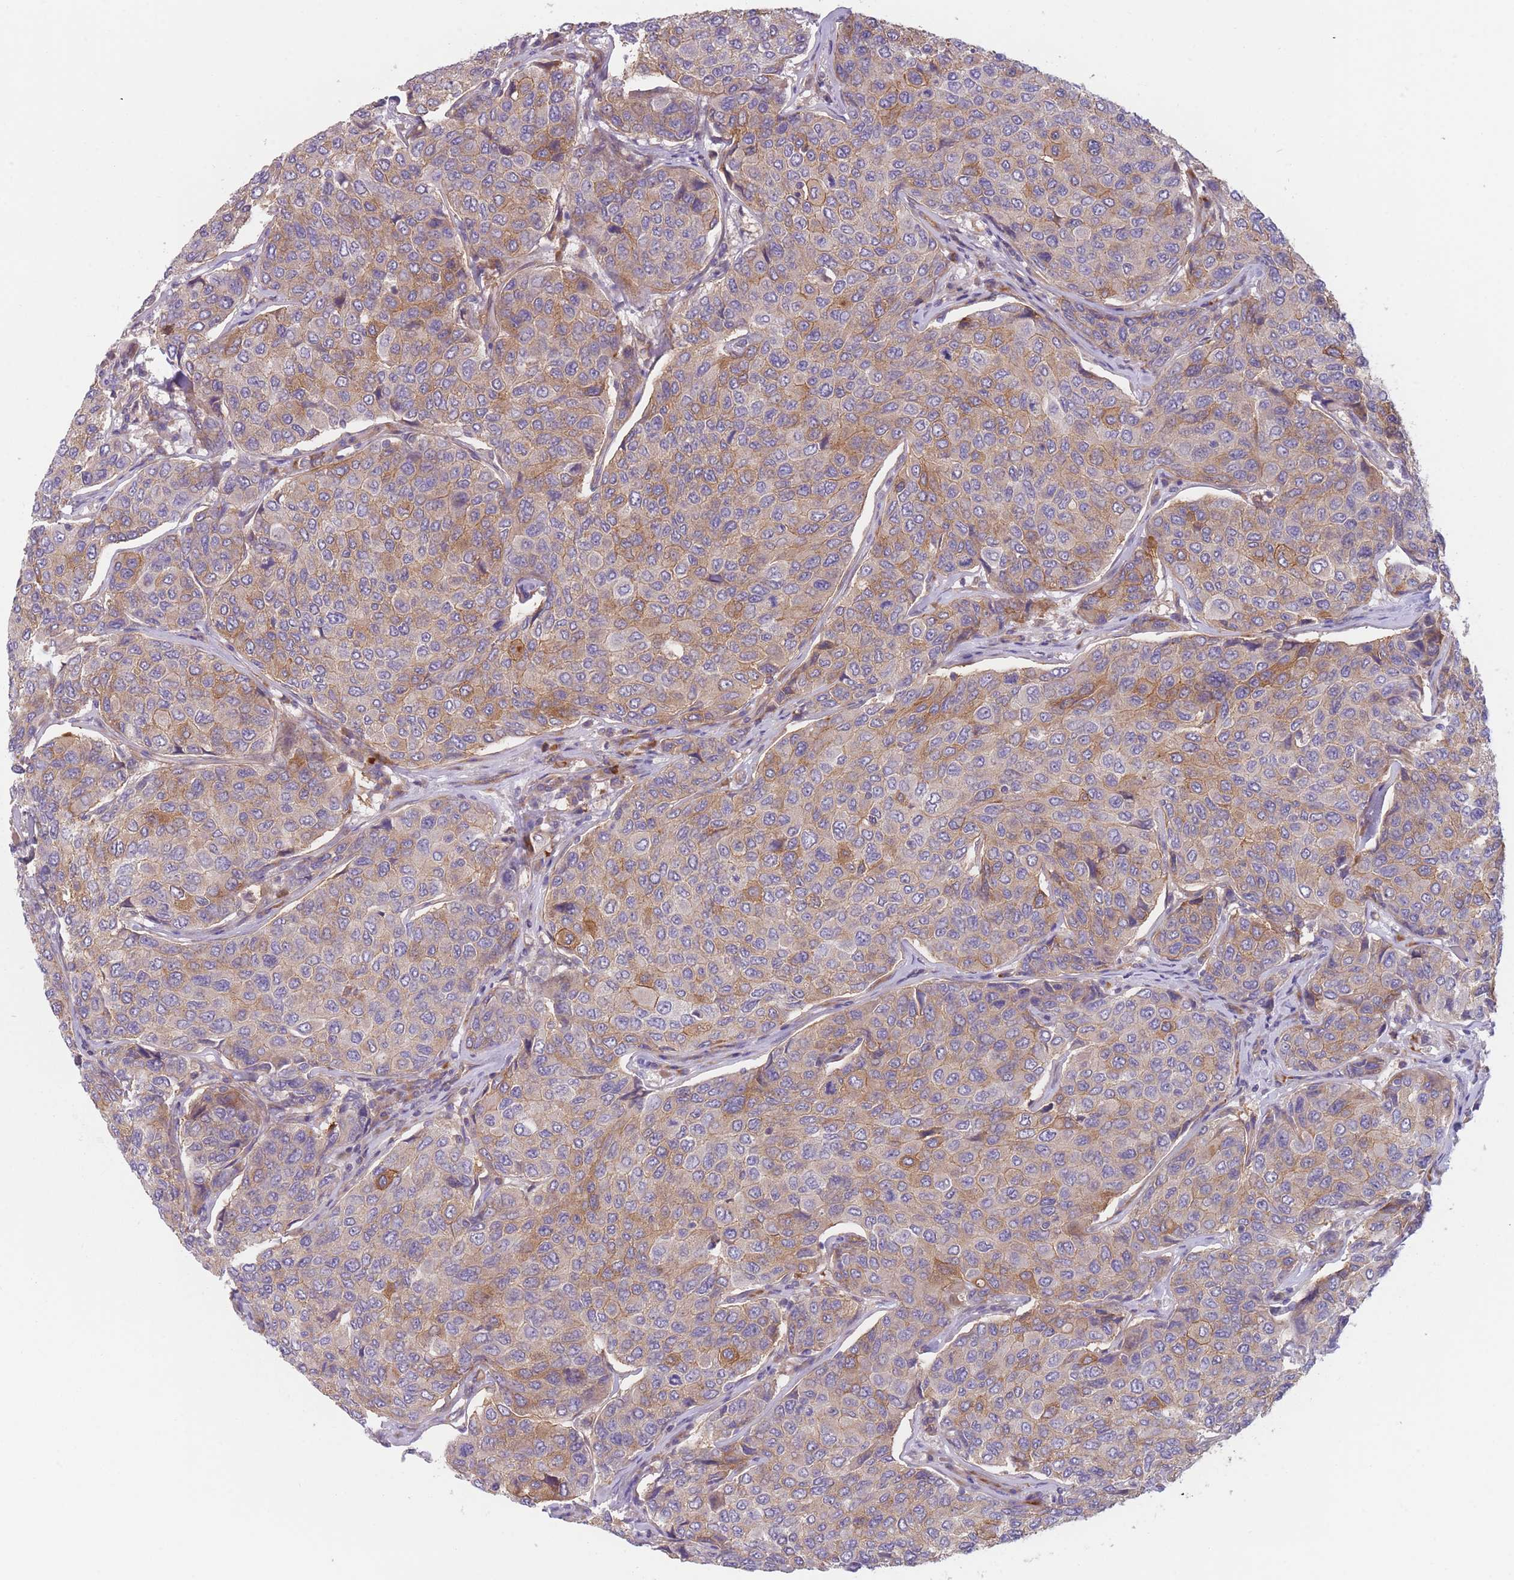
{"staining": {"intensity": "moderate", "quantity": ">75%", "location": "cytoplasmic/membranous"}, "tissue": "breast cancer", "cell_type": "Tumor cells", "image_type": "cancer", "snomed": [{"axis": "morphology", "description": "Duct carcinoma"}, {"axis": "topography", "description": "Breast"}], "caption": "A medium amount of moderate cytoplasmic/membranous staining is appreciated in approximately >75% of tumor cells in breast cancer (infiltrating ductal carcinoma) tissue. (DAB = brown stain, brightfield microscopy at high magnification).", "gene": "WDR93", "patient": {"sex": "female", "age": 55}}